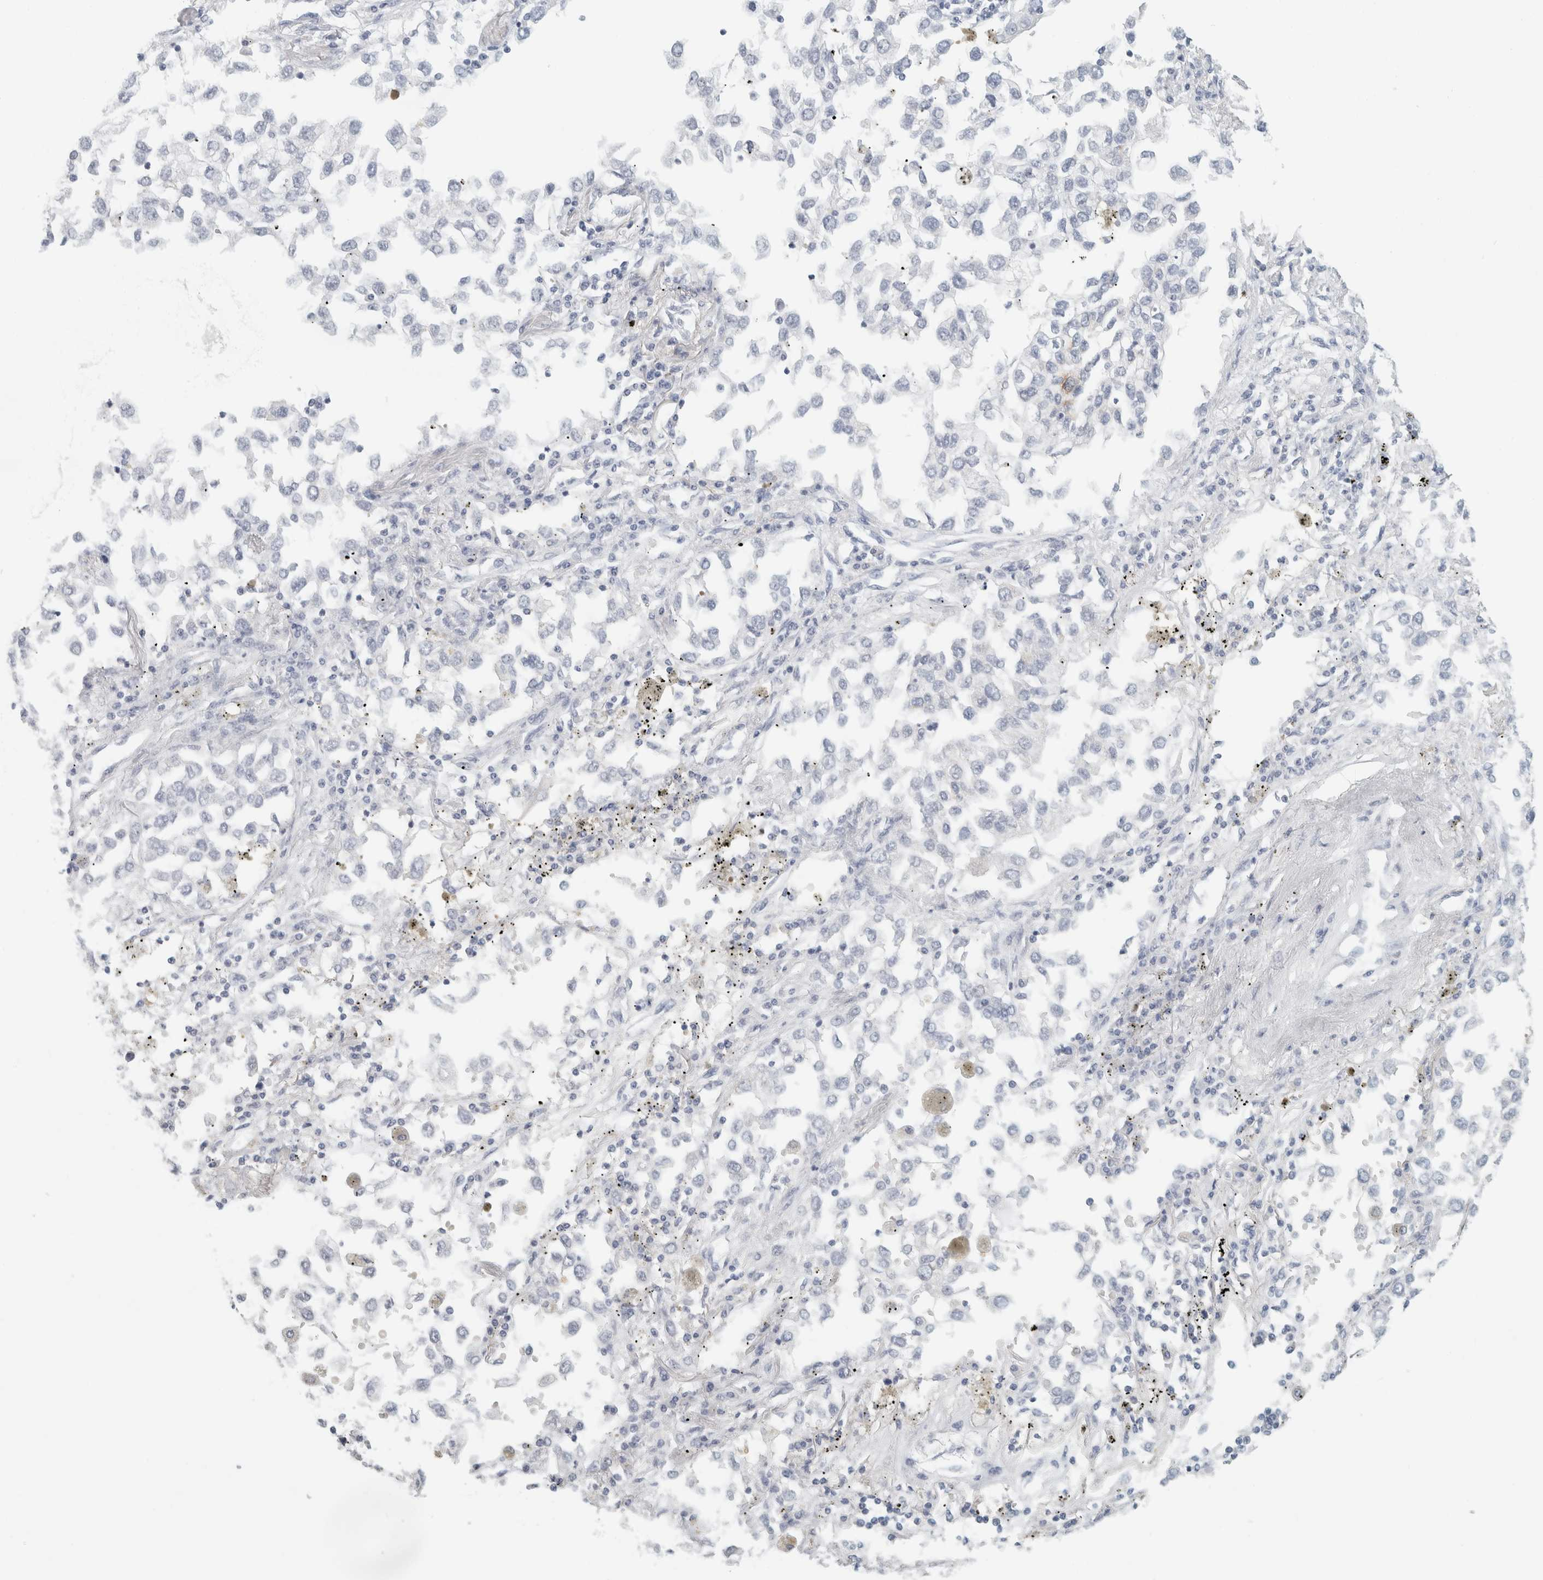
{"staining": {"intensity": "negative", "quantity": "none", "location": "none"}, "tissue": "lung cancer", "cell_type": "Tumor cells", "image_type": "cancer", "snomed": [{"axis": "morphology", "description": "Inflammation, NOS"}, {"axis": "morphology", "description": "Adenocarcinoma, NOS"}, {"axis": "topography", "description": "Lung"}], "caption": "Adenocarcinoma (lung) was stained to show a protein in brown. There is no significant positivity in tumor cells.", "gene": "SLC28A3", "patient": {"sex": "male", "age": 63}}